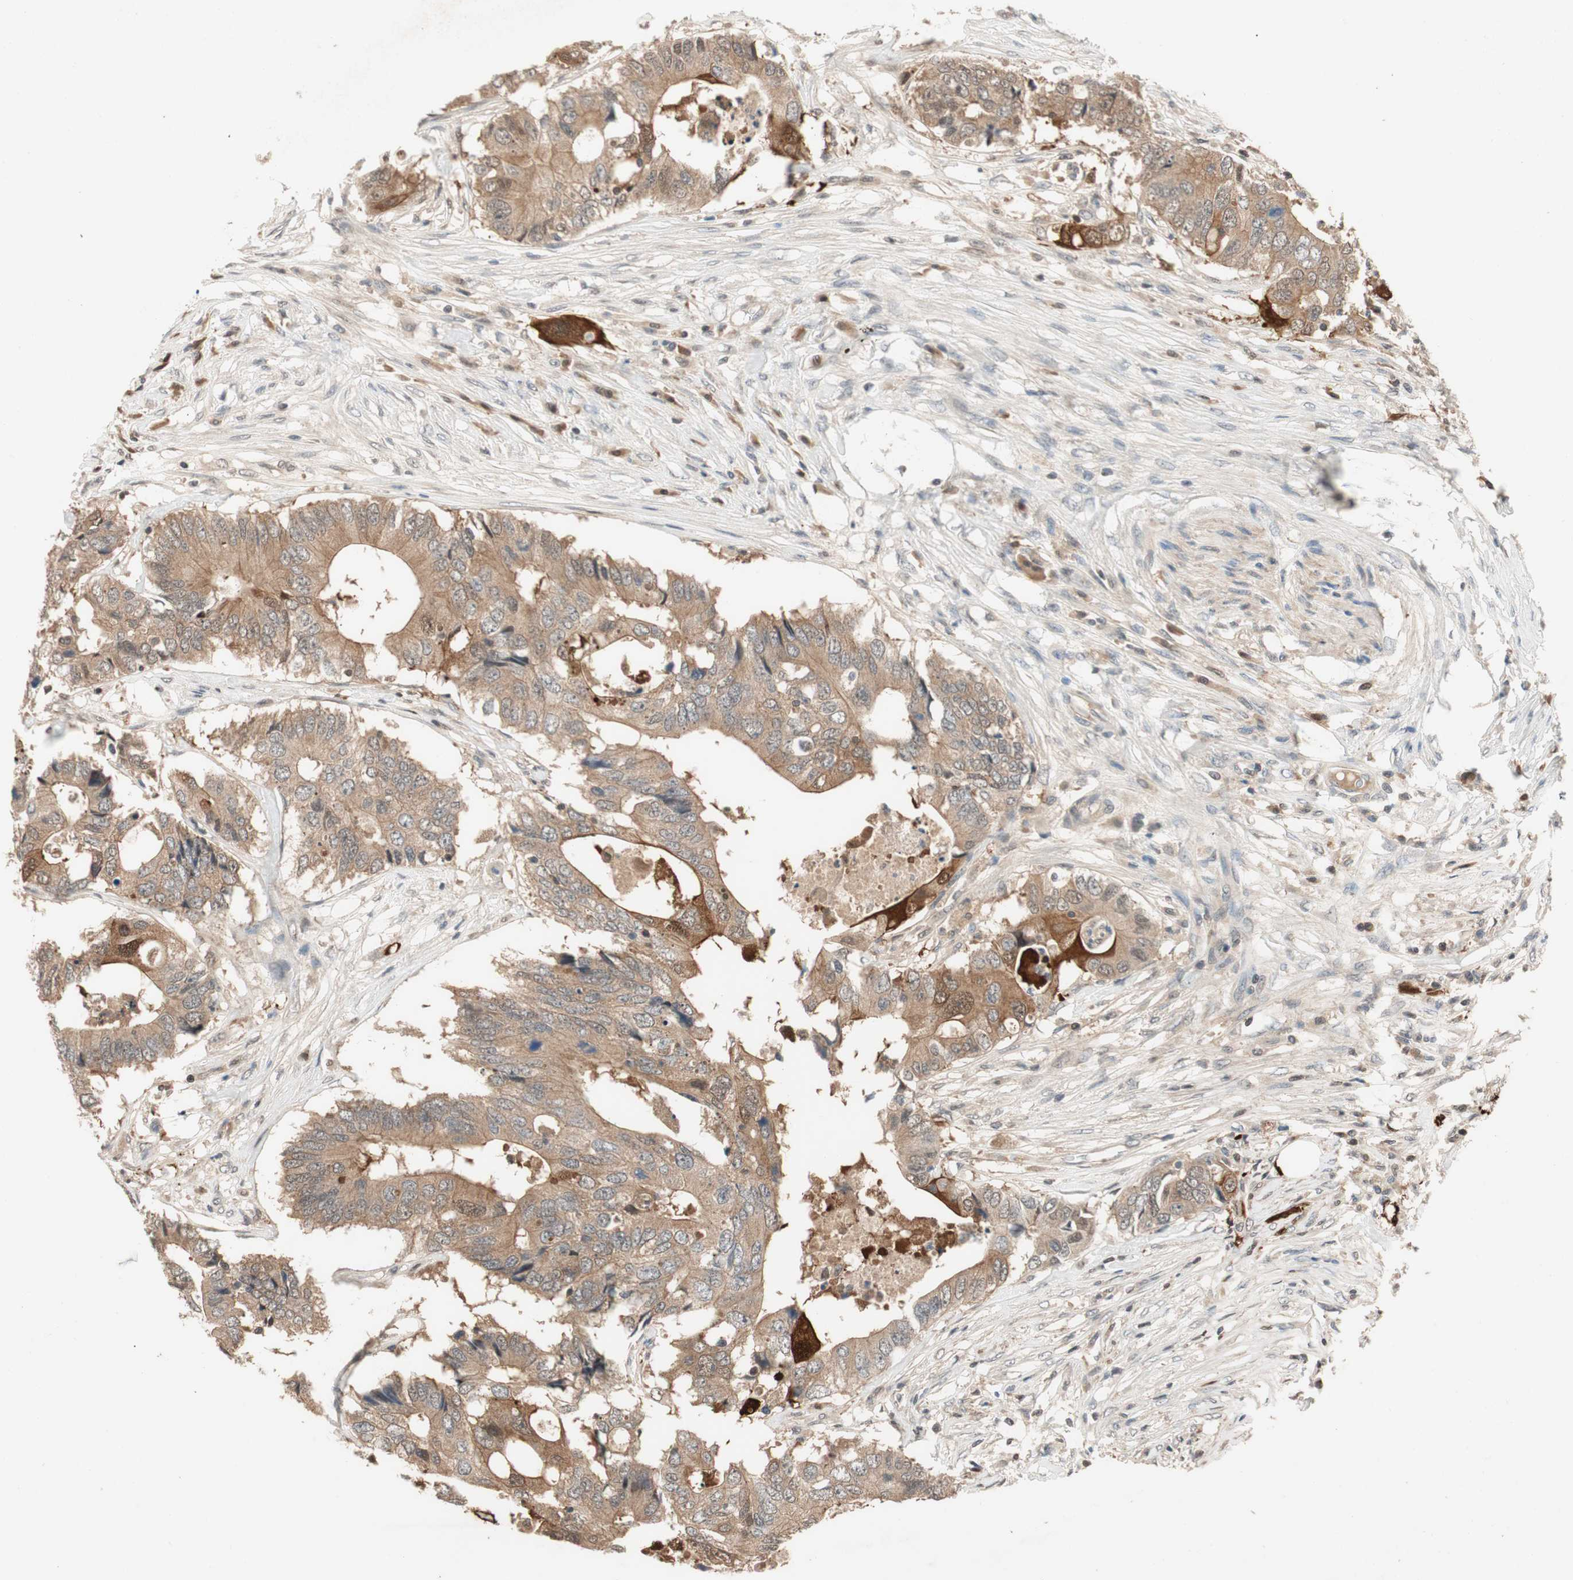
{"staining": {"intensity": "strong", "quantity": "<25%", "location": "cytoplasmic/membranous,nuclear"}, "tissue": "colorectal cancer", "cell_type": "Tumor cells", "image_type": "cancer", "snomed": [{"axis": "morphology", "description": "Adenocarcinoma, NOS"}, {"axis": "topography", "description": "Colon"}], "caption": "Colorectal cancer (adenocarcinoma) tissue displays strong cytoplasmic/membranous and nuclear positivity in about <25% of tumor cells, visualized by immunohistochemistry.", "gene": "SERPINB5", "patient": {"sex": "male", "age": 71}}